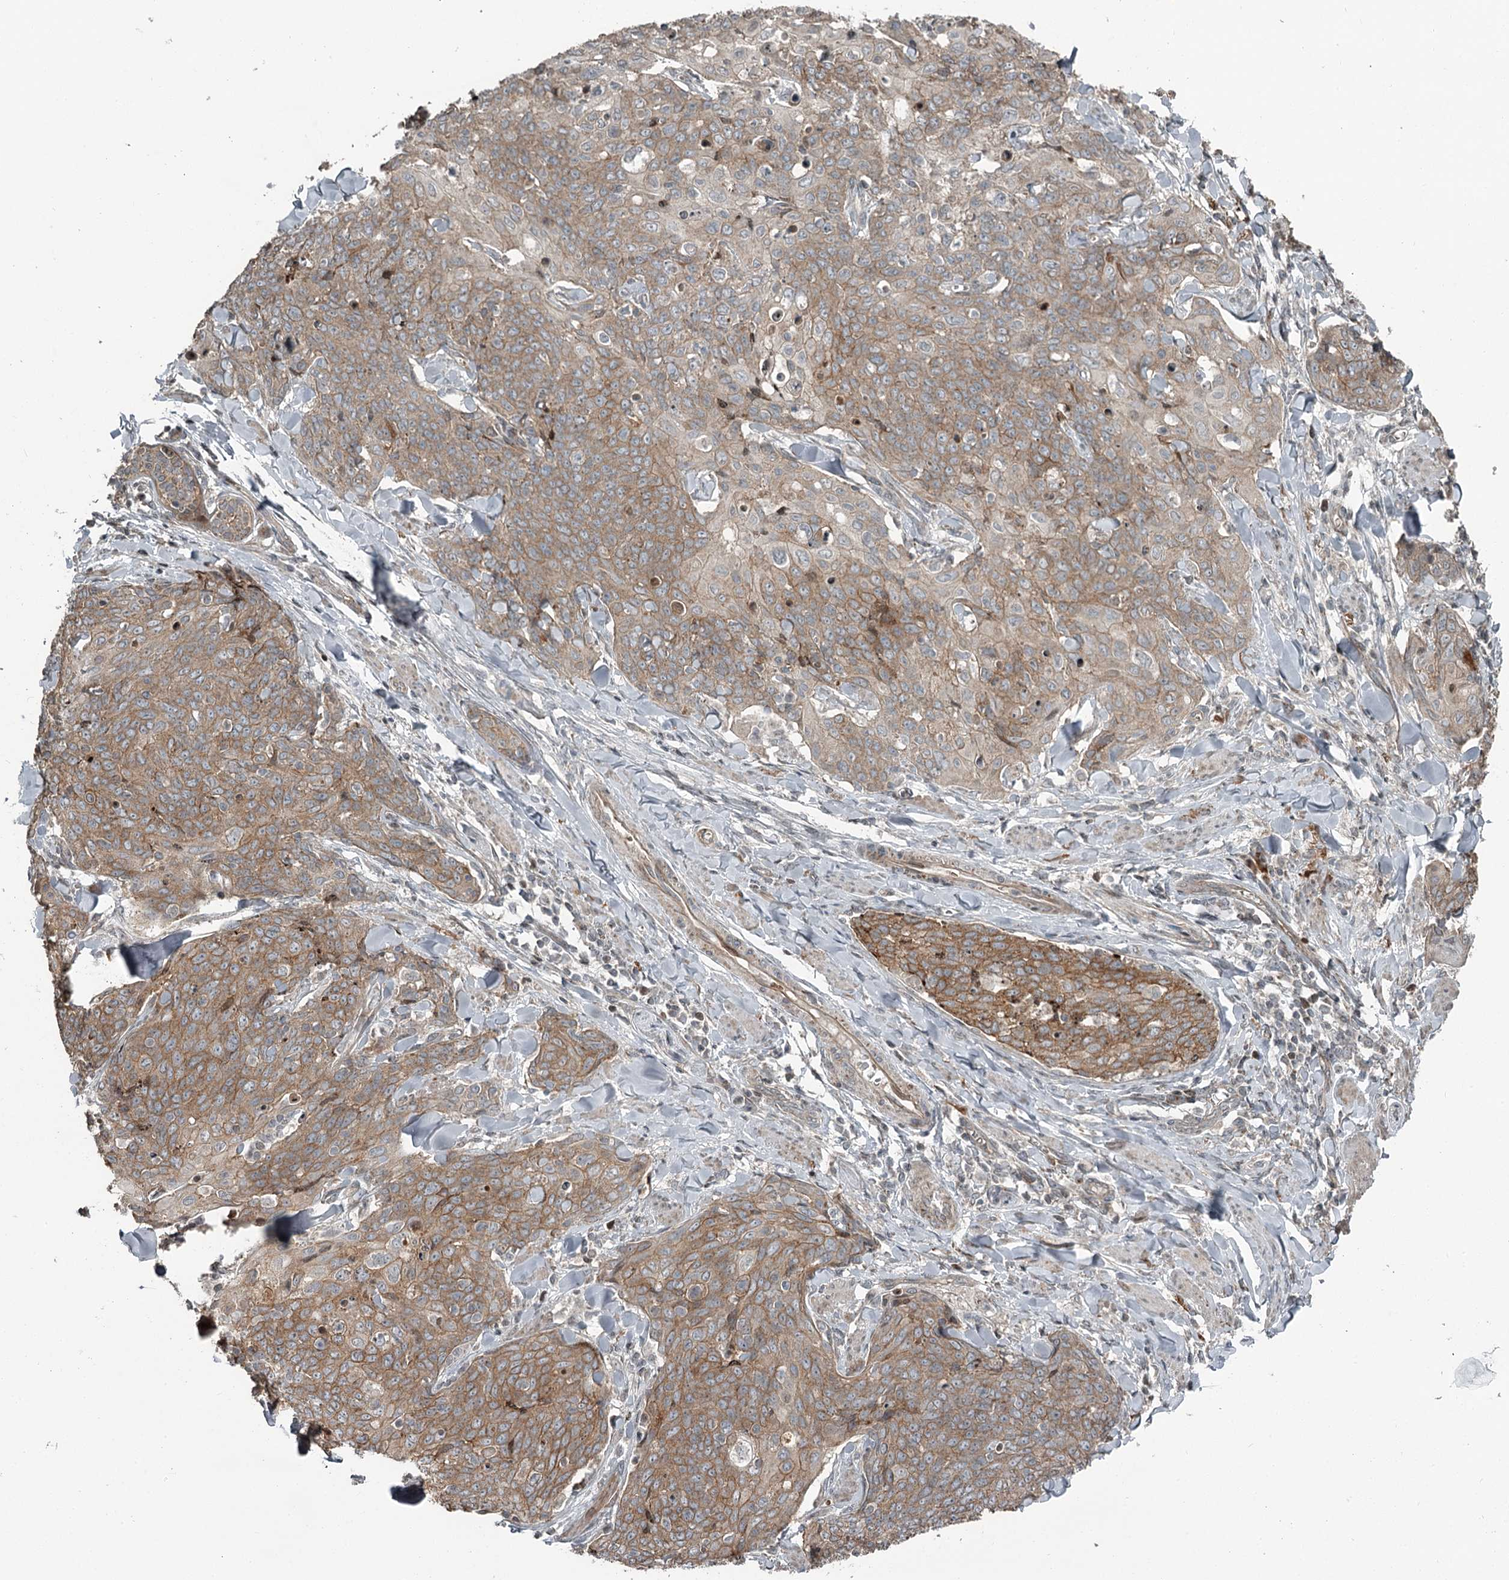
{"staining": {"intensity": "moderate", "quantity": ">75%", "location": "cytoplasmic/membranous"}, "tissue": "skin cancer", "cell_type": "Tumor cells", "image_type": "cancer", "snomed": [{"axis": "morphology", "description": "Squamous cell carcinoma, NOS"}, {"axis": "topography", "description": "Skin"}, {"axis": "topography", "description": "Vulva"}], "caption": "This photomicrograph demonstrates immunohistochemistry (IHC) staining of human skin cancer, with medium moderate cytoplasmic/membranous staining in approximately >75% of tumor cells.", "gene": "RASSF8", "patient": {"sex": "female", "age": 85}}